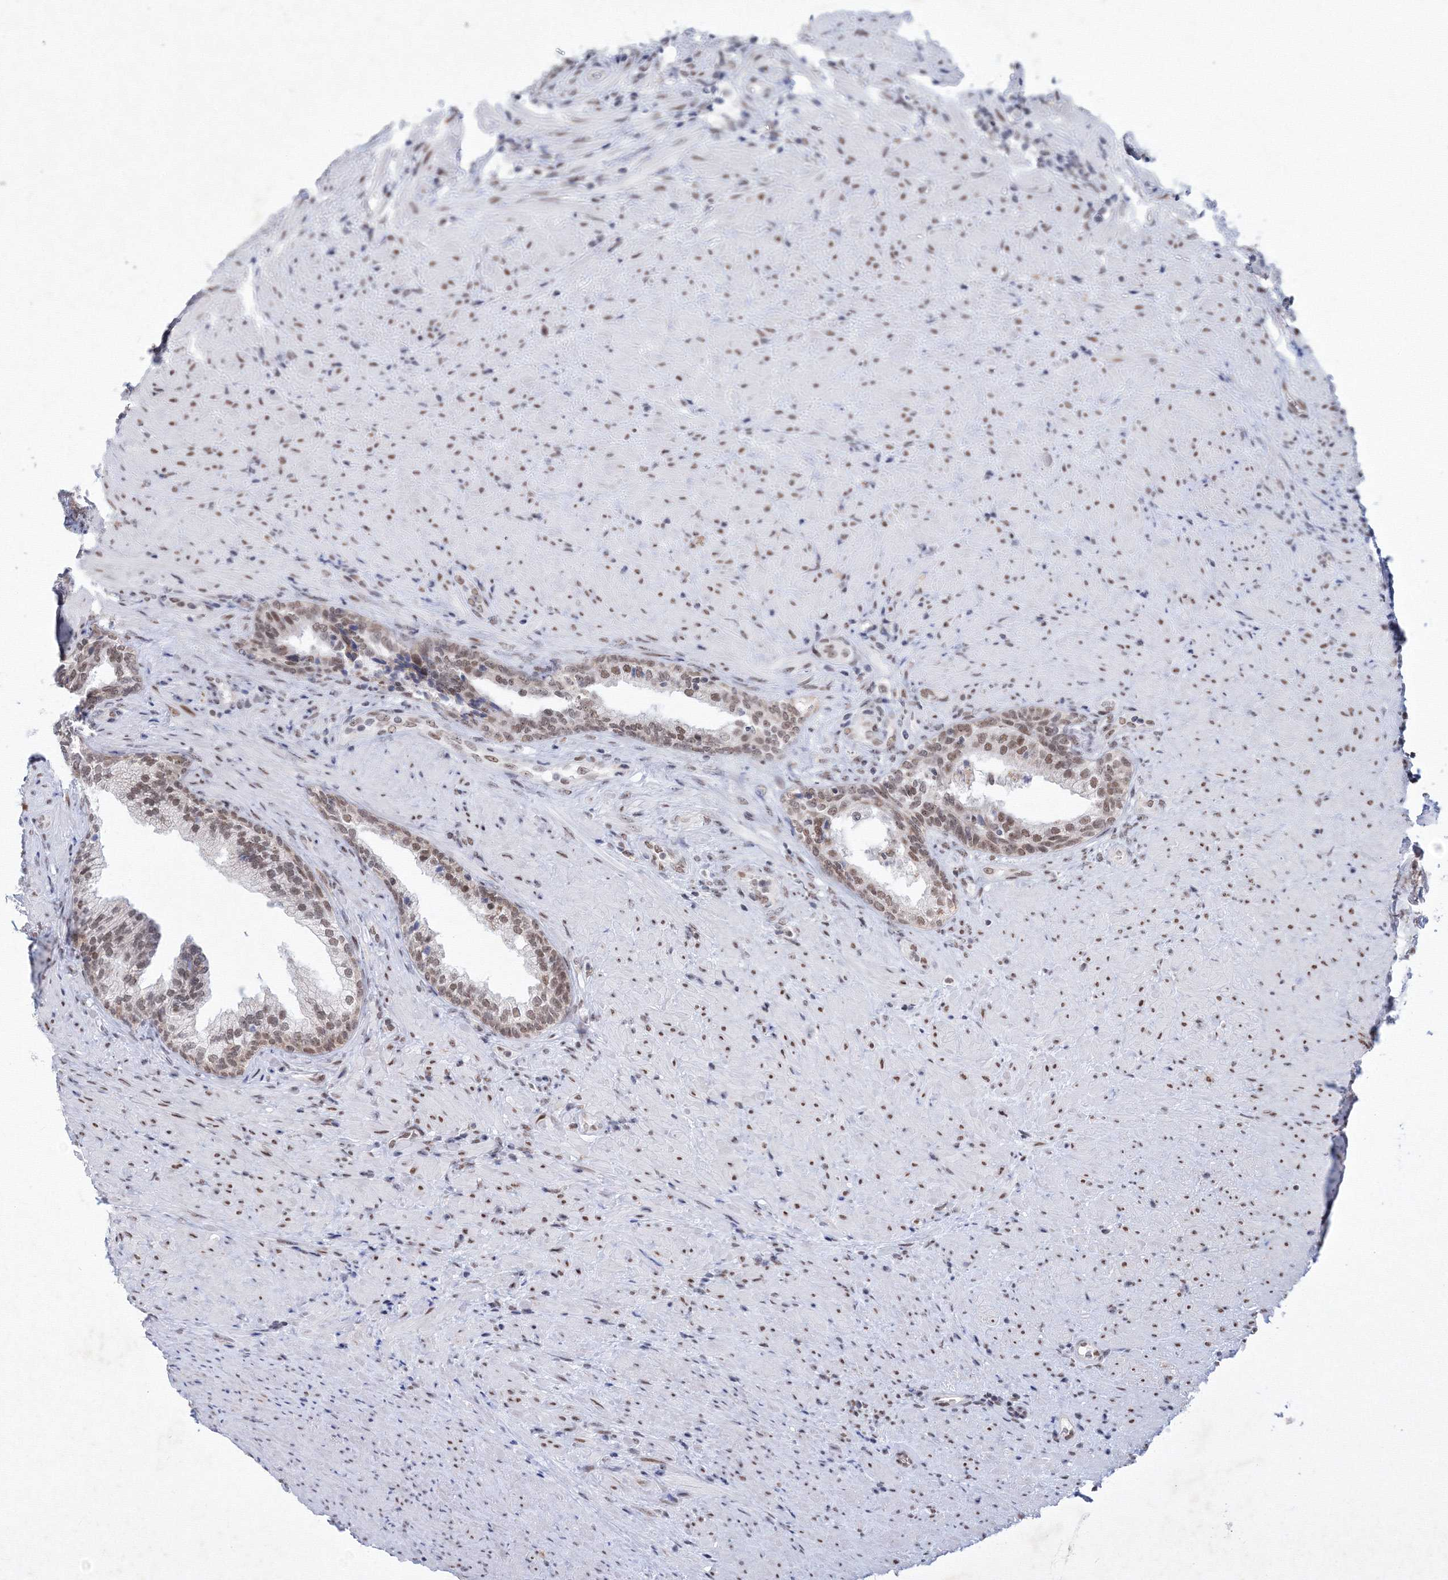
{"staining": {"intensity": "moderate", "quantity": "<25%", "location": "nuclear"}, "tissue": "prostate", "cell_type": "Glandular cells", "image_type": "normal", "snomed": [{"axis": "morphology", "description": "Normal tissue, NOS"}, {"axis": "topography", "description": "Prostate"}], "caption": "Protein analysis of normal prostate exhibits moderate nuclear staining in approximately <25% of glandular cells. The staining is performed using DAB brown chromogen to label protein expression. The nuclei are counter-stained blue using hematoxylin.", "gene": "SF3B6", "patient": {"sex": "male", "age": 76}}